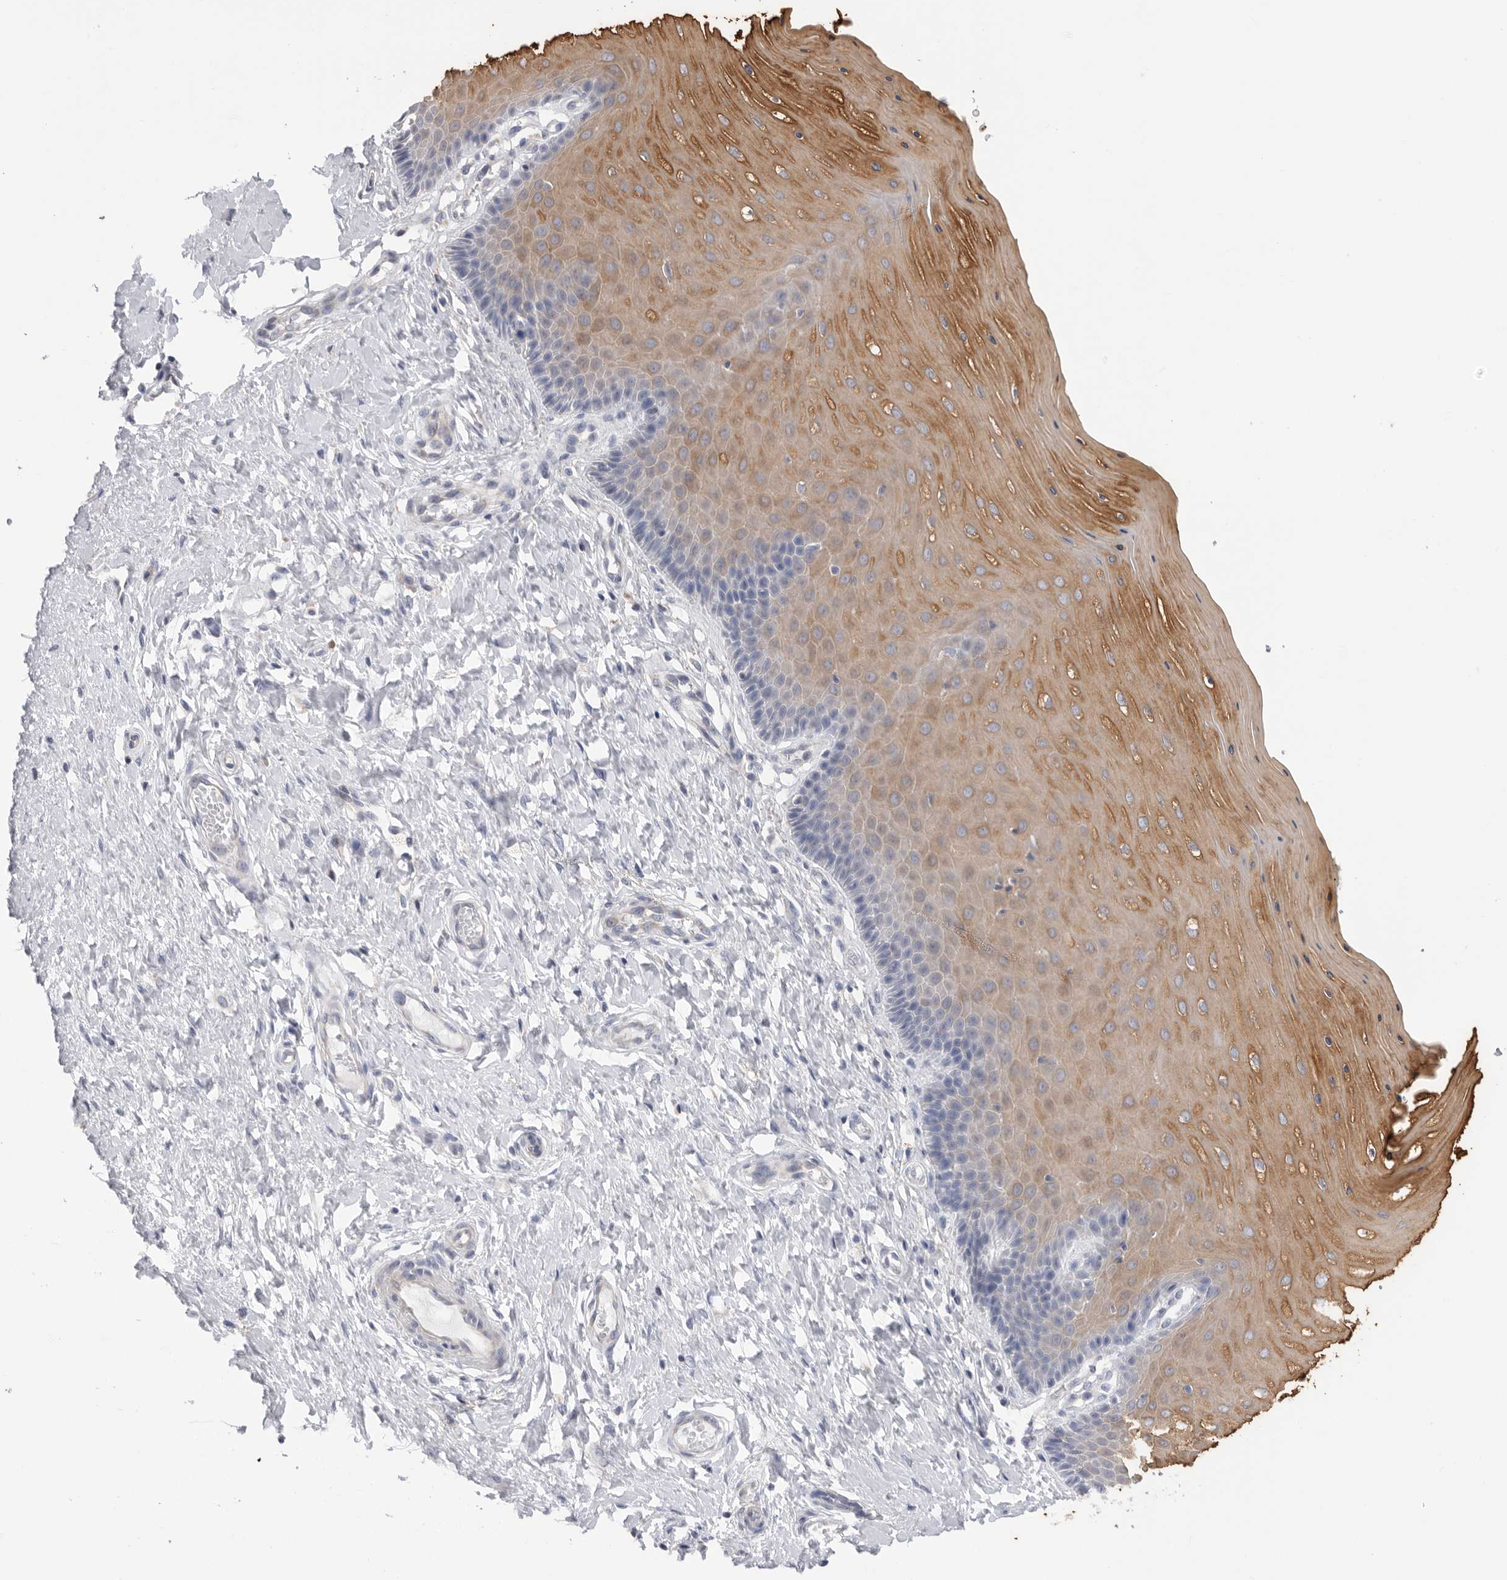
{"staining": {"intensity": "moderate", "quantity": ">75%", "location": "cytoplasmic/membranous"}, "tissue": "cervix", "cell_type": "Glandular cells", "image_type": "normal", "snomed": [{"axis": "morphology", "description": "Normal tissue, NOS"}, {"axis": "topography", "description": "Cervix"}], "caption": "Immunohistochemistry (IHC) photomicrograph of normal human cervix stained for a protein (brown), which shows medium levels of moderate cytoplasmic/membranous positivity in approximately >75% of glandular cells.", "gene": "MTFR1L", "patient": {"sex": "female", "age": 55}}